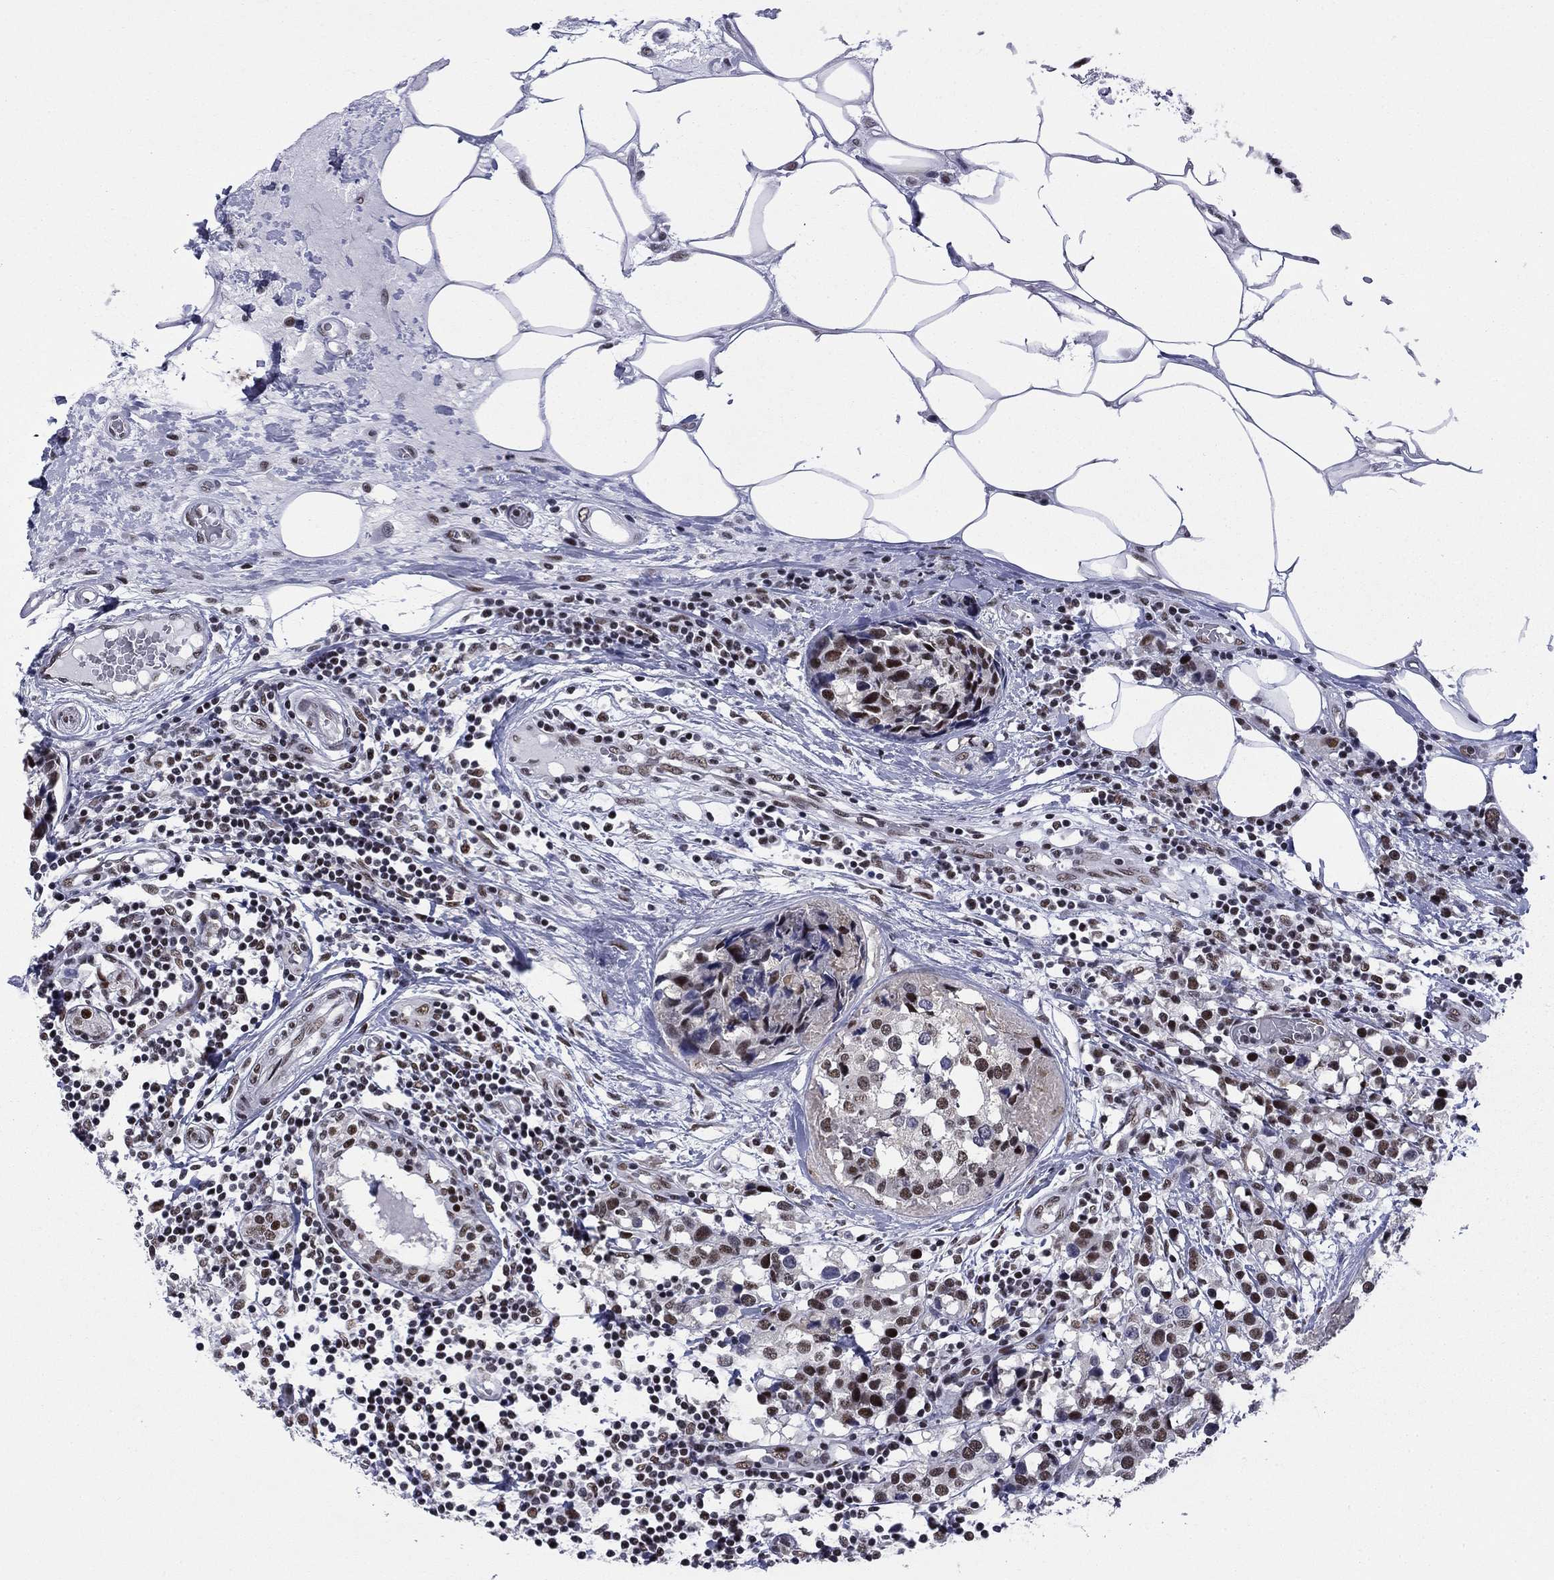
{"staining": {"intensity": "moderate", "quantity": "<25%", "location": "nuclear"}, "tissue": "breast cancer", "cell_type": "Tumor cells", "image_type": "cancer", "snomed": [{"axis": "morphology", "description": "Lobular carcinoma"}, {"axis": "topography", "description": "Breast"}], "caption": "Immunohistochemistry (IHC) of human breast cancer (lobular carcinoma) displays low levels of moderate nuclear staining in about <25% of tumor cells.", "gene": "ETV5", "patient": {"sex": "female", "age": 59}}